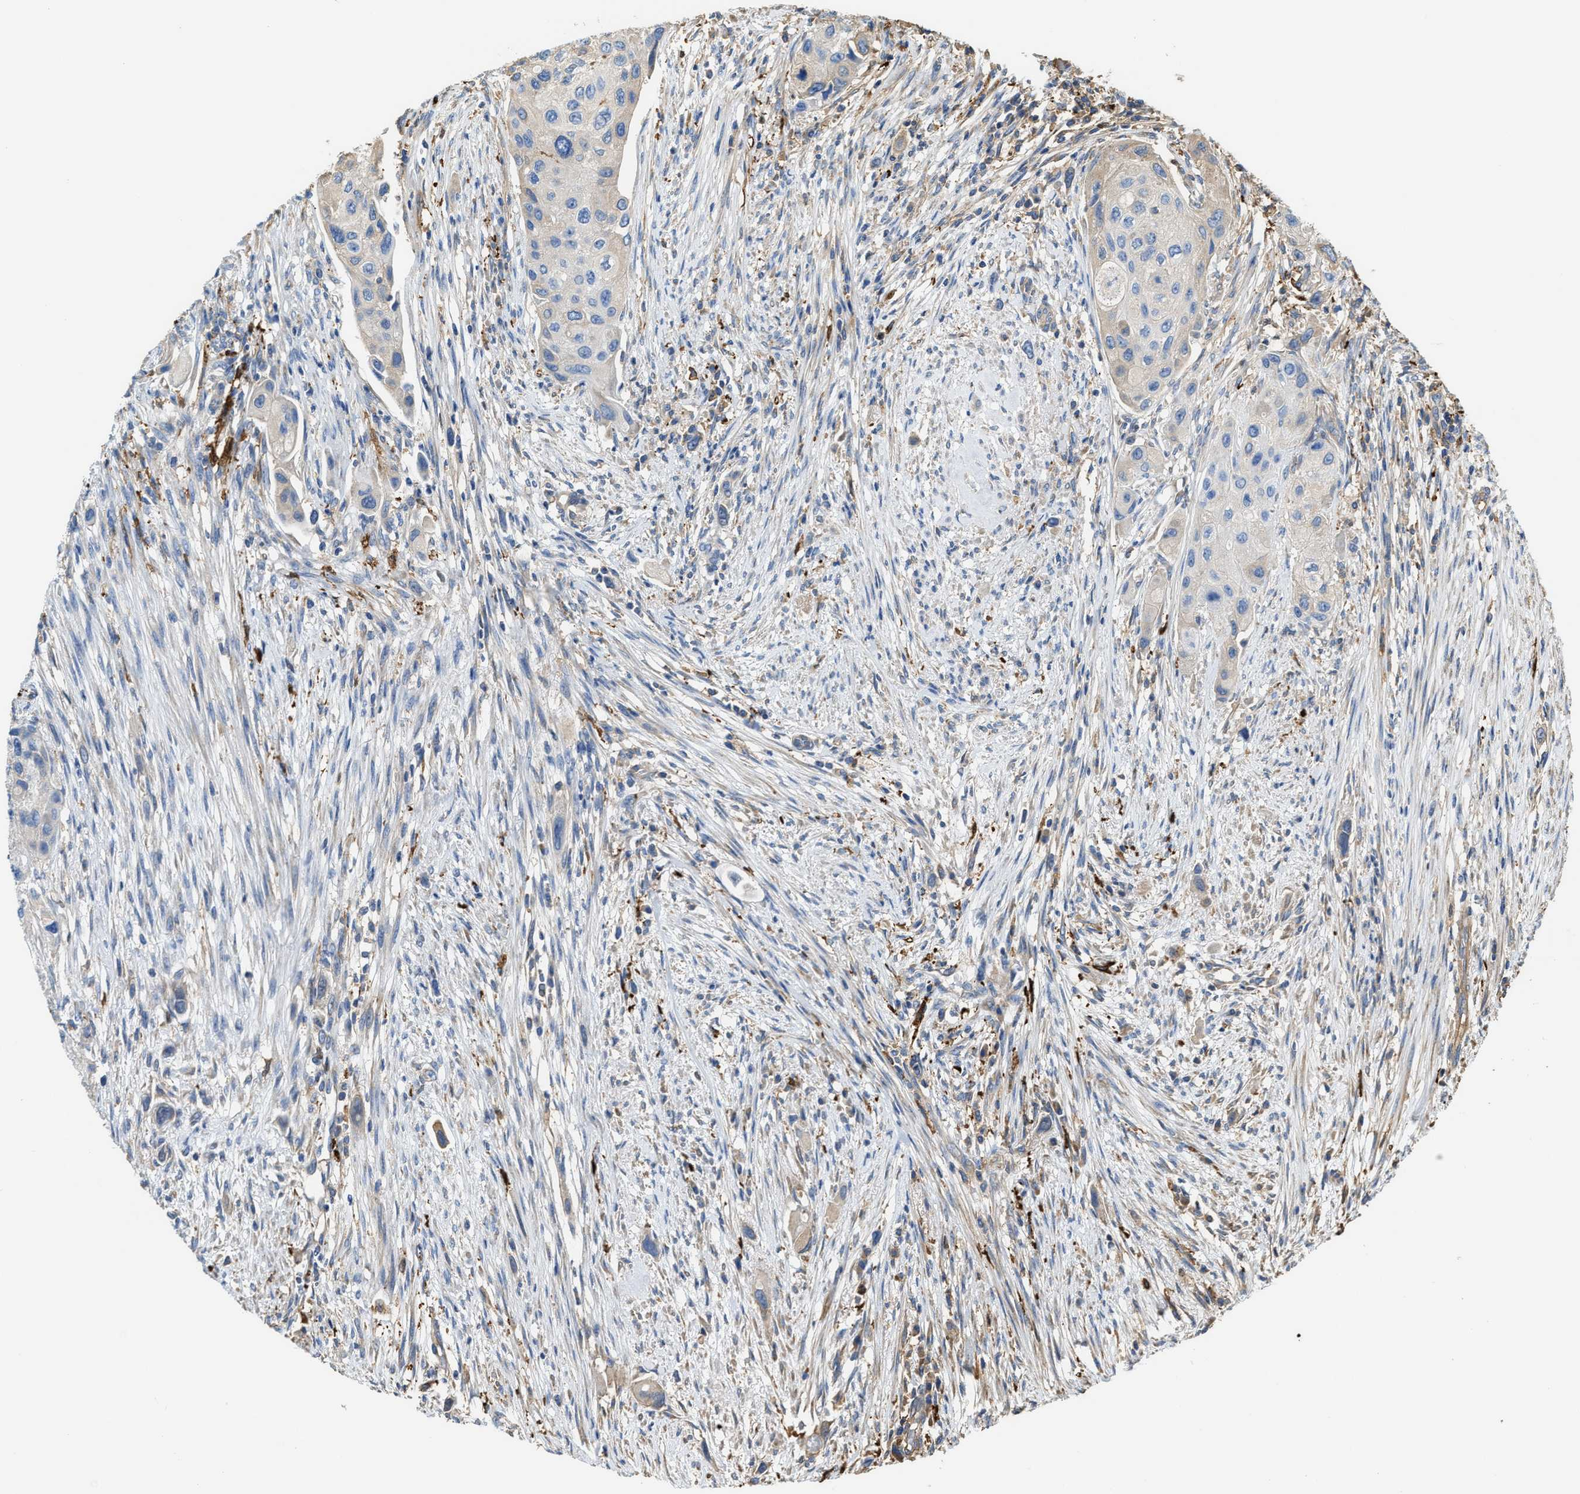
{"staining": {"intensity": "negative", "quantity": "none", "location": "none"}, "tissue": "urothelial cancer", "cell_type": "Tumor cells", "image_type": "cancer", "snomed": [{"axis": "morphology", "description": "Urothelial carcinoma, High grade"}, {"axis": "topography", "description": "Urinary bladder"}], "caption": "Tumor cells are negative for protein expression in human urothelial cancer.", "gene": "ATIC", "patient": {"sex": "female", "age": 56}}